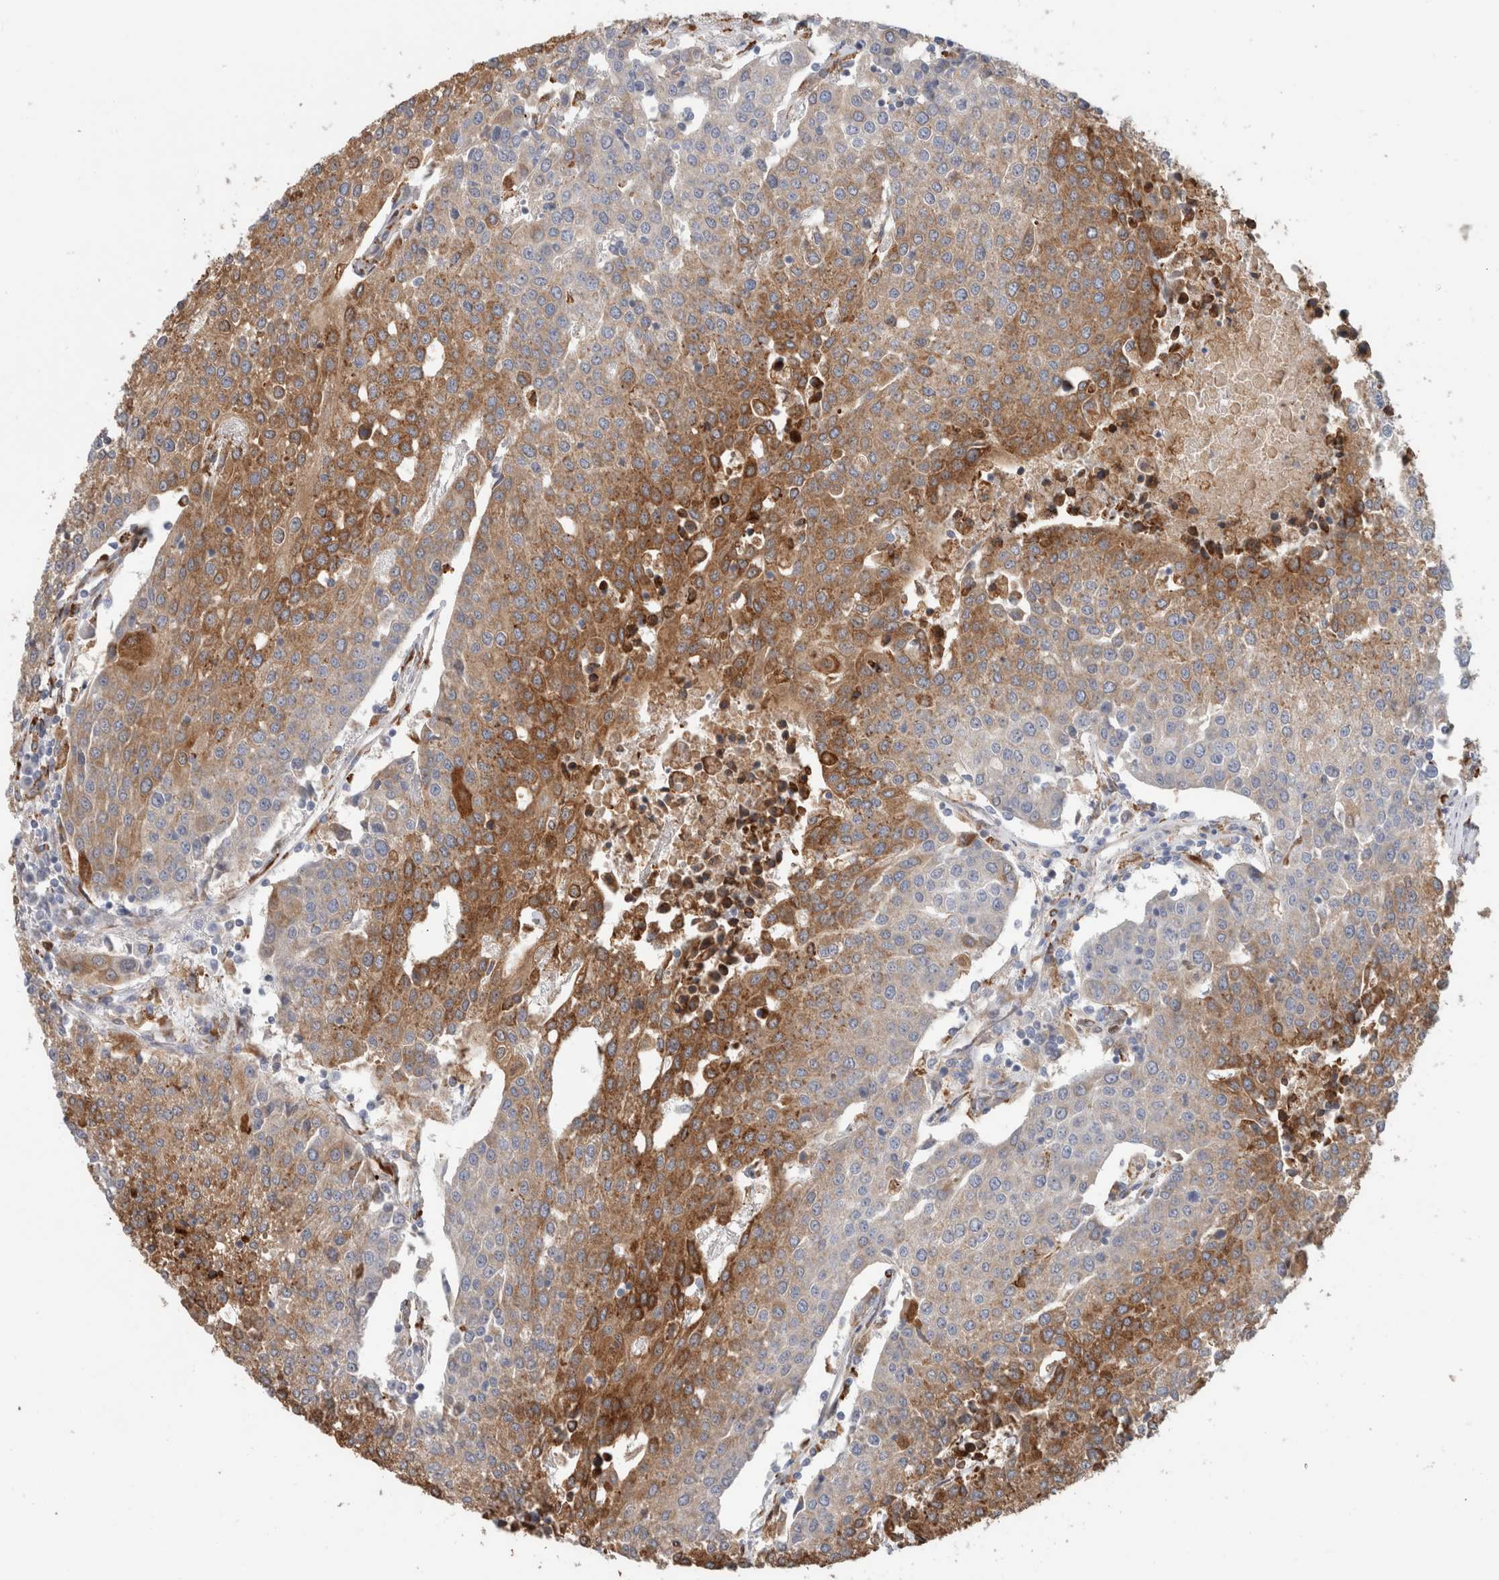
{"staining": {"intensity": "moderate", "quantity": ">75%", "location": "cytoplasmic/membranous"}, "tissue": "urothelial cancer", "cell_type": "Tumor cells", "image_type": "cancer", "snomed": [{"axis": "morphology", "description": "Urothelial carcinoma, High grade"}, {"axis": "topography", "description": "Urinary bladder"}], "caption": "A photomicrograph of urothelial cancer stained for a protein demonstrates moderate cytoplasmic/membranous brown staining in tumor cells. Using DAB (3,3'-diaminobenzidine) (brown) and hematoxylin (blue) stains, captured at high magnification using brightfield microscopy.", "gene": "P4HA1", "patient": {"sex": "female", "age": 85}}